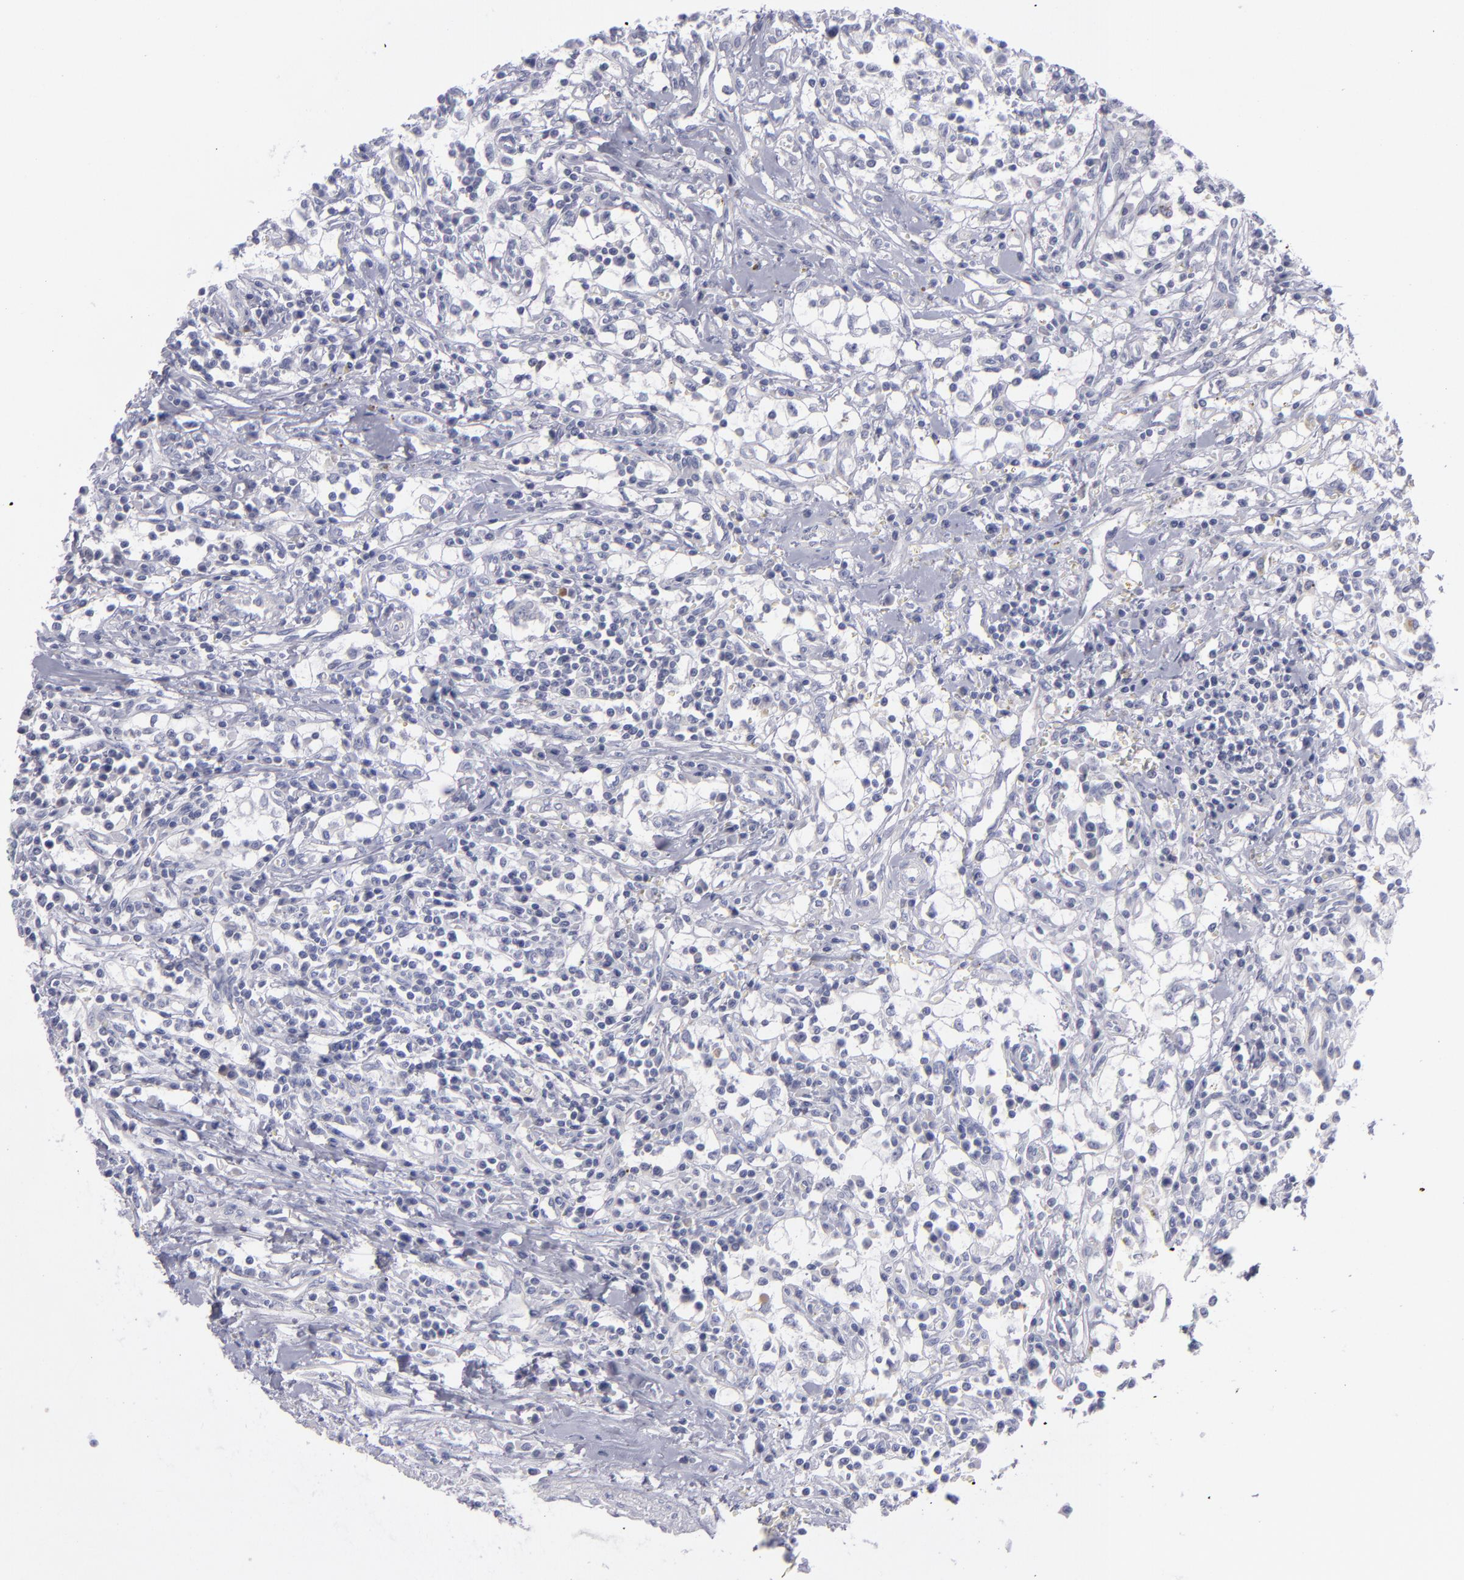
{"staining": {"intensity": "negative", "quantity": "none", "location": "none"}, "tissue": "renal cancer", "cell_type": "Tumor cells", "image_type": "cancer", "snomed": [{"axis": "morphology", "description": "Adenocarcinoma, NOS"}, {"axis": "topography", "description": "Kidney"}], "caption": "Immunohistochemical staining of renal cancer exhibits no significant positivity in tumor cells.", "gene": "ITGB4", "patient": {"sex": "male", "age": 82}}